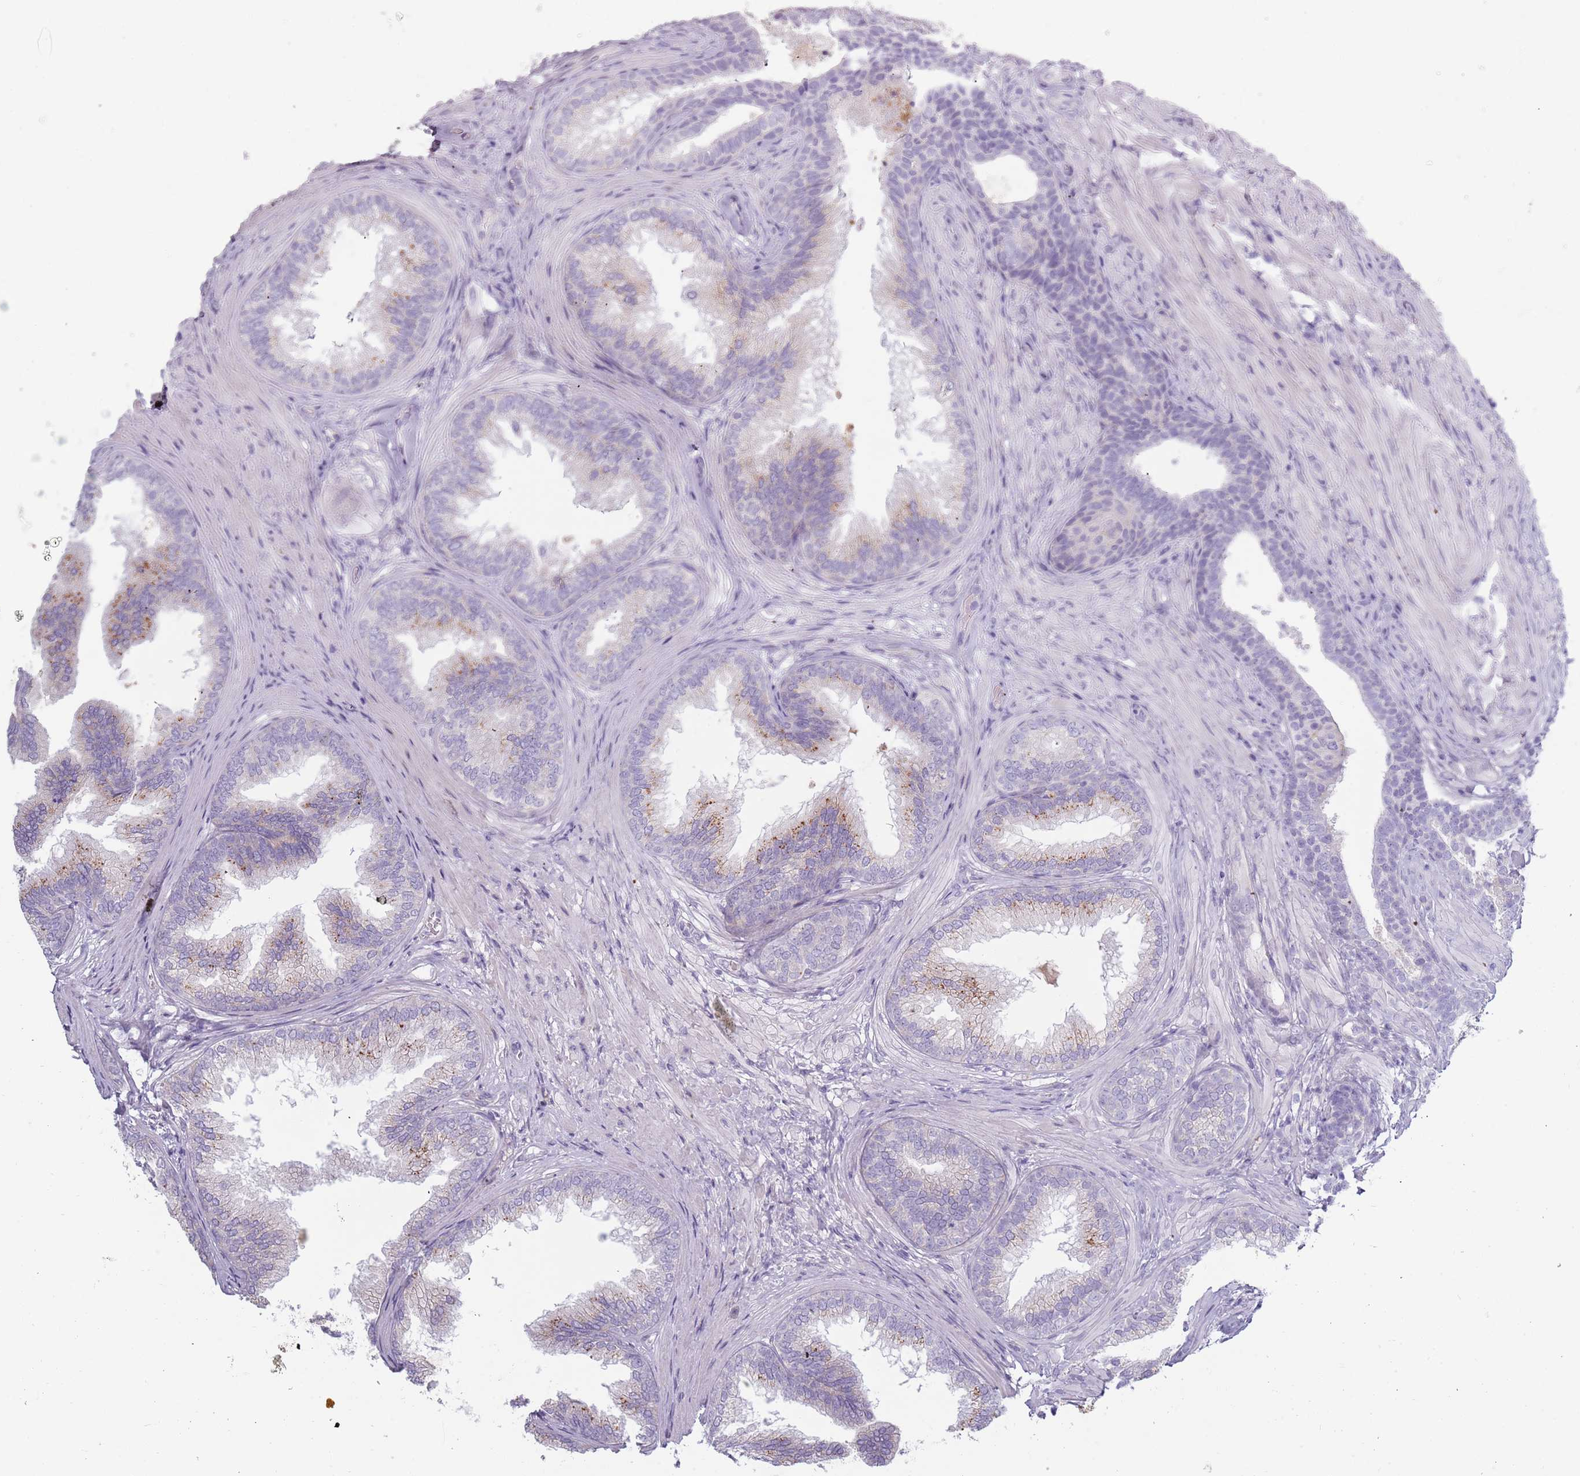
{"staining": {"intensity": "moderate", "quantity": "<25%", "location": "cytoplasmic/membranous"}, "tissue": "prostate", "cell_type": "Glandular cells", "image_type": "normal", "snomed": [{"axis": "morphology", "description": "Normal tissue, NOS"}, {"axis": "topography", "description": "Prostate"}], "caption": "This is an image of immunohistochemistry staining of normal prostate, which shows moderate staining in the cytoplasmic/membranous of glandular cells.", "gene": "TNFRSF6B", "patient": {"sex": "male", "age": 76}}